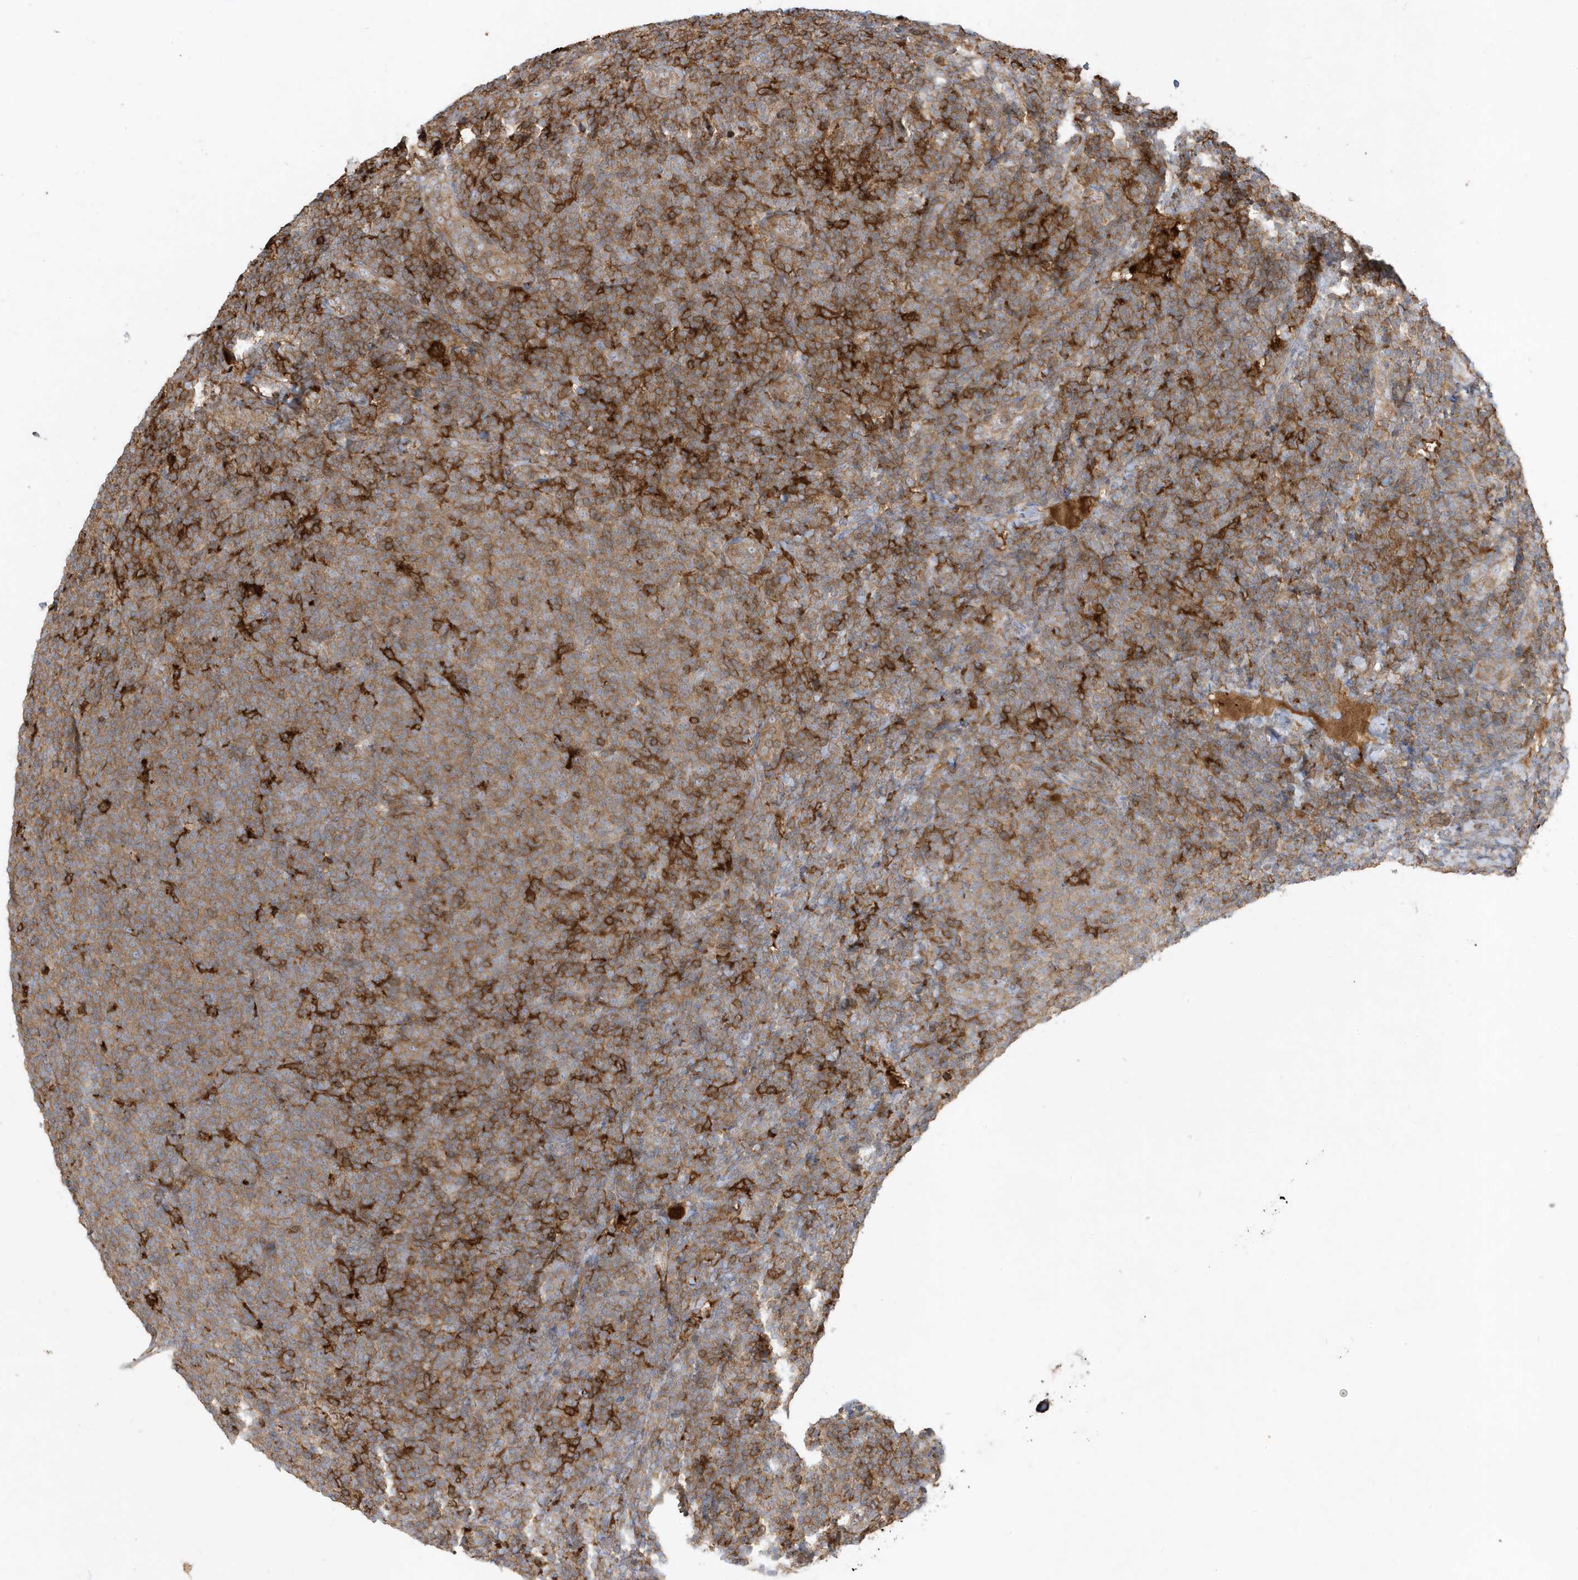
{"staining": {"intensity": "moderate", "quantity": "25%-75%", "location": "cytoplasmic/membranous"}, "tissue": "lymphoma", "cell_type": "Tumor cells", "image_type": "cancer", "snomed": [{"axis": "morphology", "description": "Malignant lymphoma, non-Hodgkin's type, Low grade"}, {"axis": "topography", "description": "Lymph node"}], "caption": "There is medium levels of moderate cytoplasmic/membranous staining in tumor cells of lymphoma, as demonstrated by immunohistochemical staining (brown color).", "gene": "ABTB1", "patient": {"sex": "male", "age": 66}}